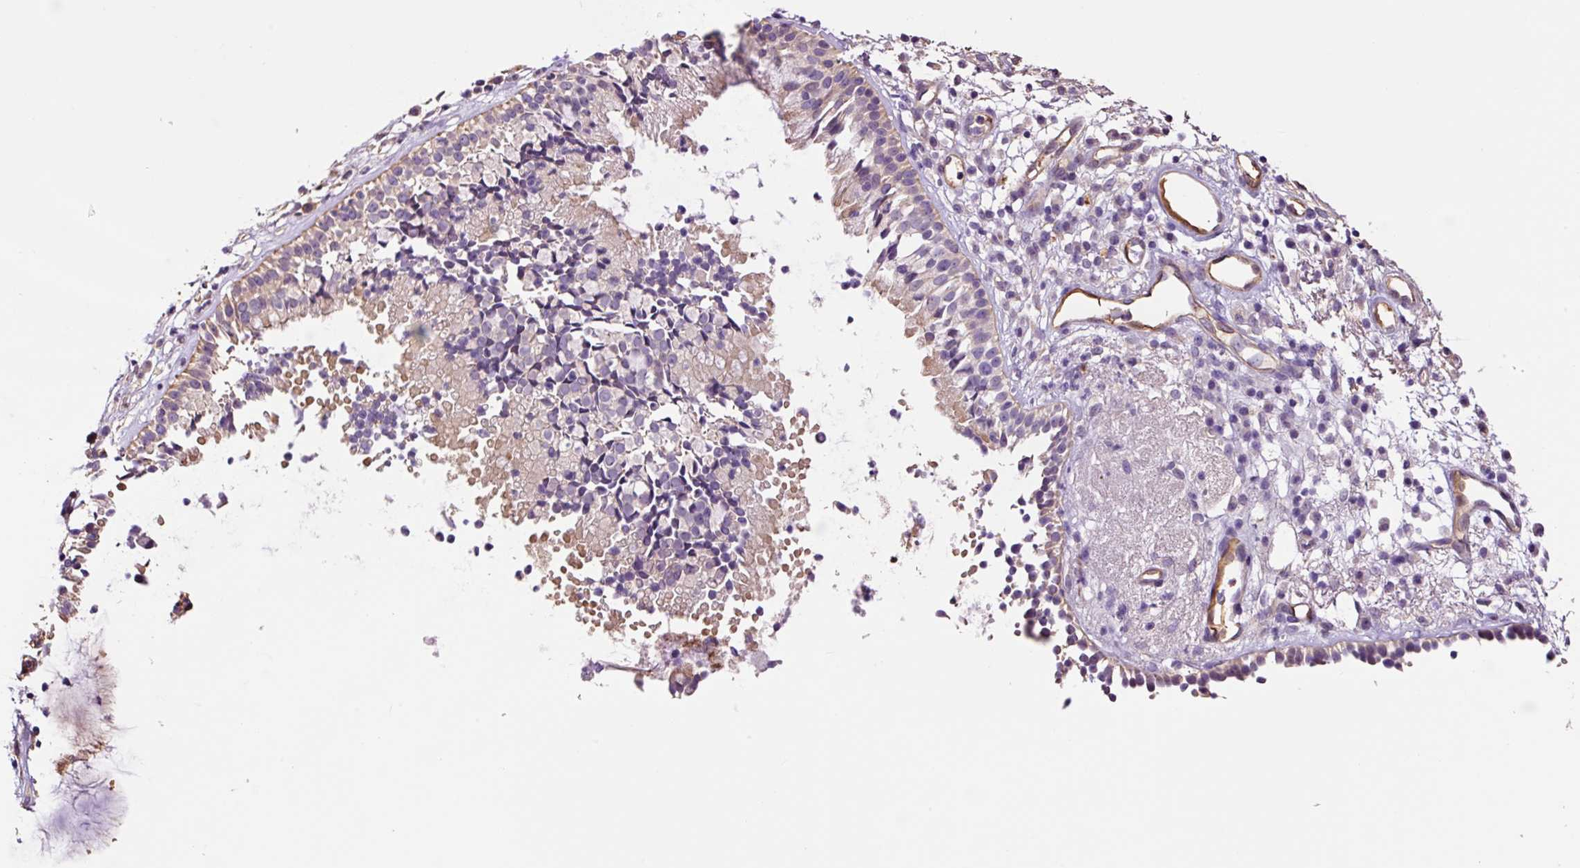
{"staining": {"intensity": "moderate", "quantity": "<25%", "location": "cytoplasmic/membranous"}, "tissue": "nasopharynx", "cell_type": "Respiratory epithelial cells", "image_type": "normal", "snomed": [{"axis": "morphology", "description": "Normal tissue, NOS"}, {"axis": "topography", "description": "Nasopharynx"}], "caption": "Unremarkable nasopharynx reveals moderate cytoplasmic/membranous positivity in approximately <25% of respiratory epithelial cells.", "gene": "TMEM235", "patient": {"sex": "male", "age": 21}}